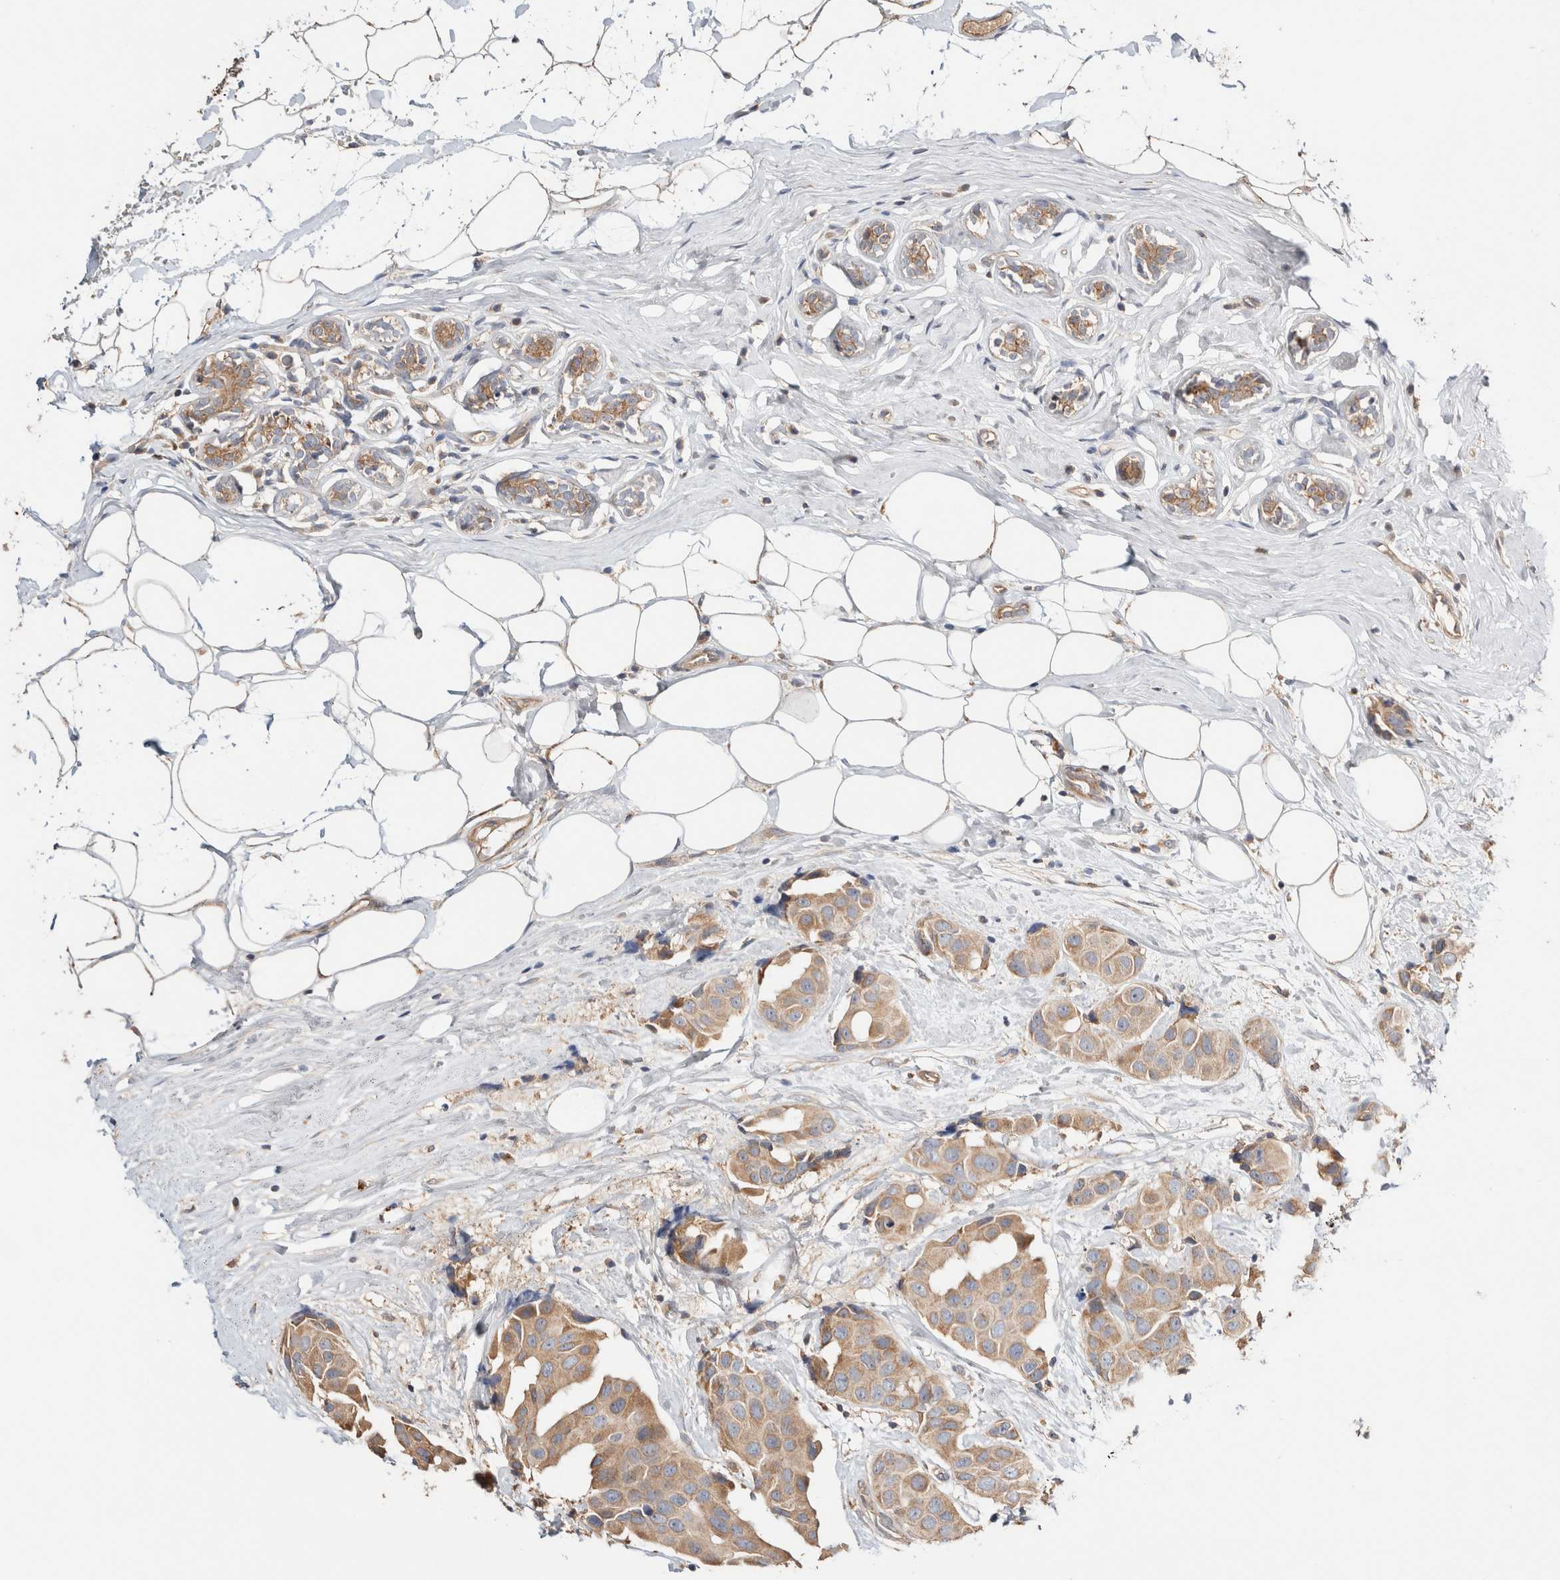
{"staining": {"intensity": "weak", "quantity": ">75%", "location": "cytoplasmic/membranous"}, "tissue": "breast cancer", "cell_type": "Tumor cells", "image_type": "cancer", "snomed": [{"axis": "morphology", "description": "Normal tissue, NOS"}, {"axis": "morphology", "description": "Duct carcinoma"}, {"axis": "topography", "description": "Breast"}], "caption": "Immunohistochemistry (IHC) (DAB (3,3'-diaminobenzidine)) staining of human intraductal carcinoma (breast) reveals weak cytoplasmic/membranous protein expression in about >75% of tumor cells. The protein is shown in brown color, while the nuclei are stained blue.", "gene": "B3GNTL1", "patient": {"sex": "female", "age": 39}}